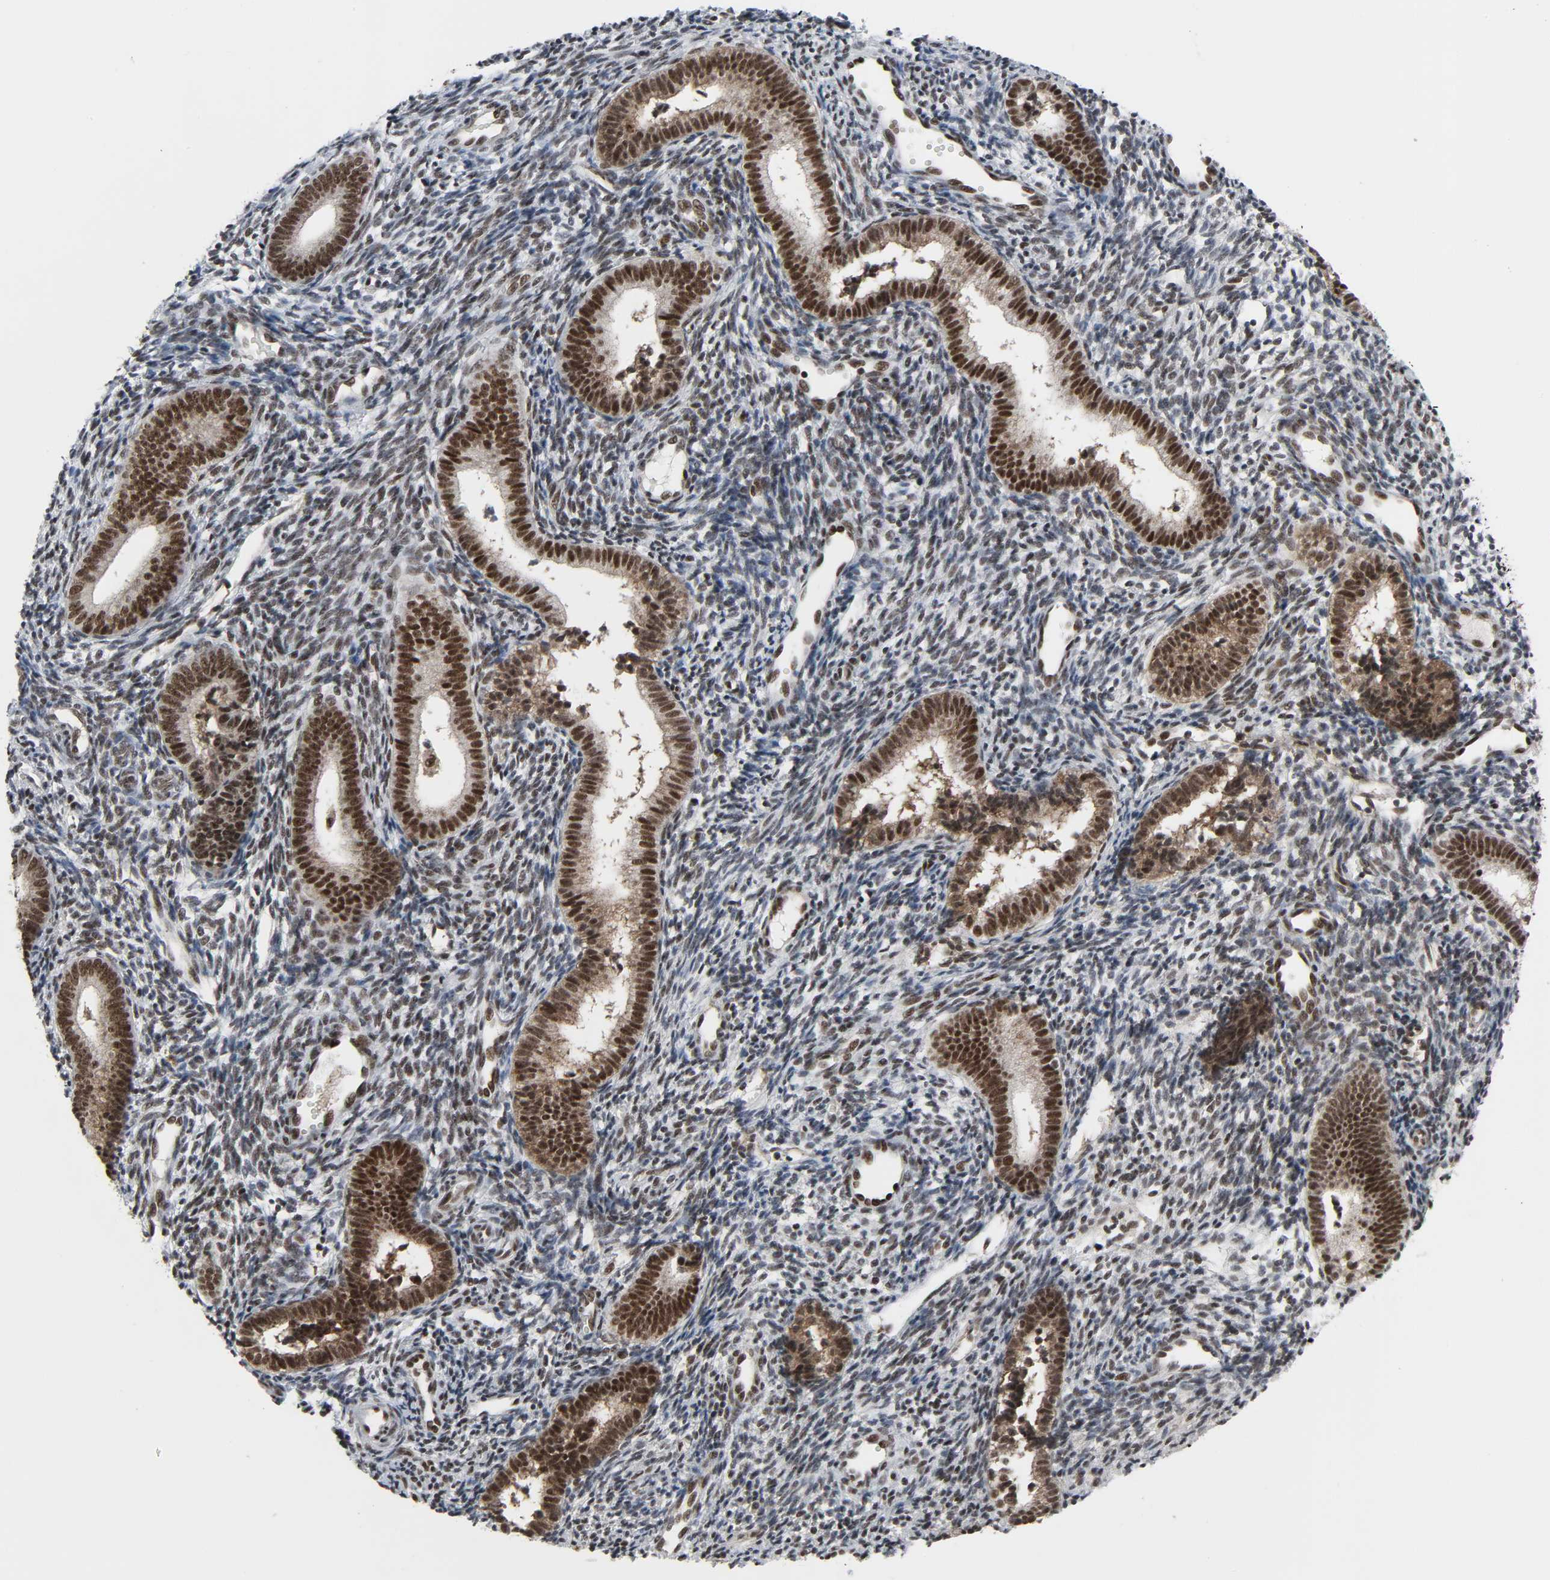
{"staining": {"intensity": "strong", "quantity": ">75%", "location": "nuclear"}, "tissue": "endometrium", "cell_type": "Cells in endometrial stroma", "image_type": "normal", "snomed": [{"axis": "morphology", "description": "Normal tissue, NOS"}, {"axis": "topography", "description": "Uterus"}, {"axis": "topography", "description": "Endometrium"}], "caption": "The image shows immunohistochemical staining of normal endometrium. There is strong nuclear positivity is present in about >75% of cells in endometrial stroma. The protein of interest is stained brown, and the nuclei are stained in blue (DAB (3,3'-diaminobenzidine) IHC with brightfield microscopy, high magnification).", "gene": "CDK7", "patient": {"sex": "female", "age": 33}}